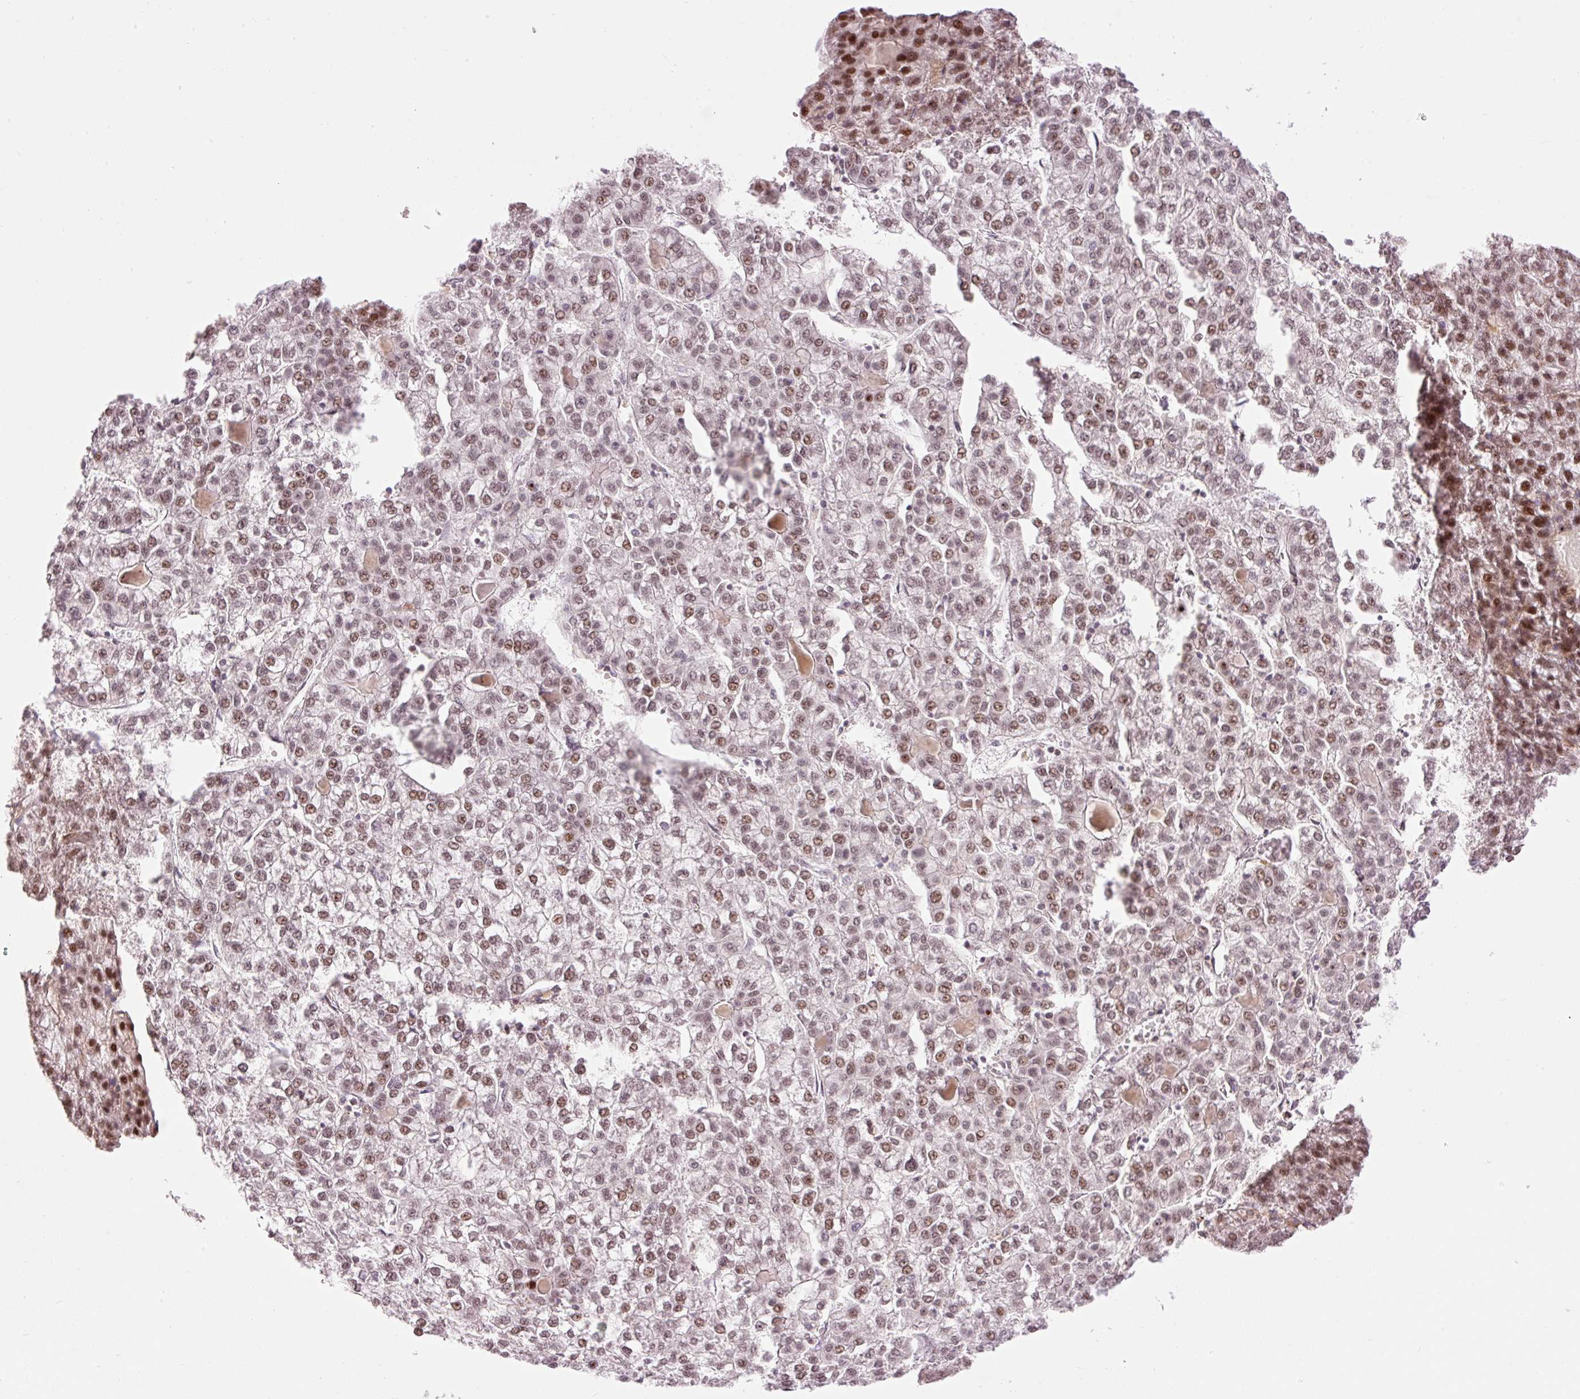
{"staining": {"intensity": "moderate", "quantity": ">75%", "location": "nuclear"}, "tissue": "liver cancer", "cell_type": "Tumor cells", "image_type": "cancer", "snomed": [{"axis": "morphology", "description": "Carcinoma, Hepatocellular, NOS"}, {"axis": "topography", "description": "Liver"}], "caption": "Immunohistochemistry (IHC) micrograph of human liver cancer stained for a protein (brown), which shows medium levels of moderate nuclear expression in about >75% of tumor cells.", "gene": "HNF1A", "patient": {"sex": "female", "age": 43}}